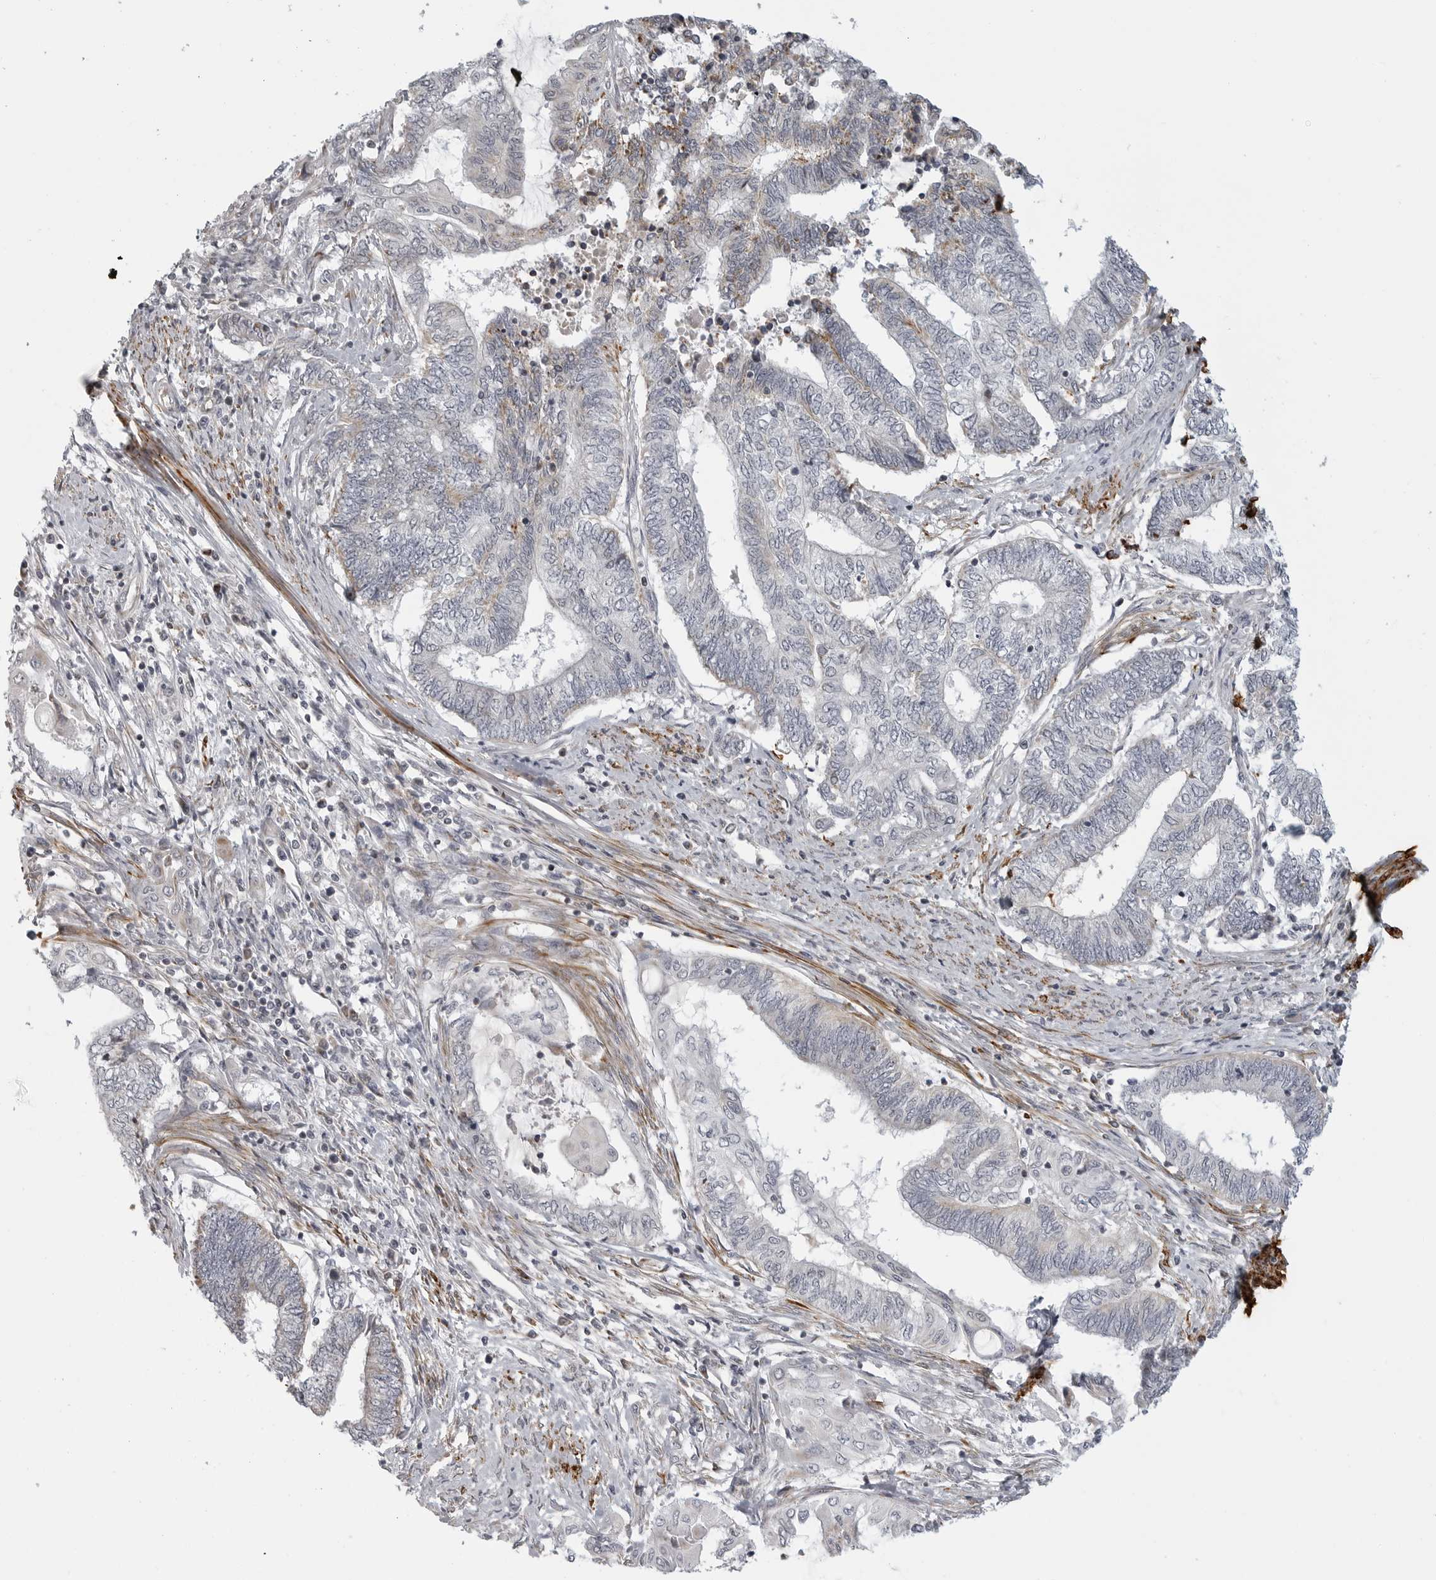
{"staining": {"intensity": "weak", "quantity": "<25%", "location": "cytoplasmic/membranous"}, "tissue": "endometrial cancer", "cell_type": "Tumor cells", "image_type": "cancer", "snomed": [{"axis": "morphology", "description": "Adenocarcinoma, NOS"}, {"axis": "topography", "description": "Uterus"}, {"axis": "topography", "description": "Endometrium"}], "caption": "Protein analysis of endometrial adenocarcinoma demonstrates no significant staining in tumor cells.", "gene": "MAP7D1", "patient": {"sex": "female", "age": 70}}